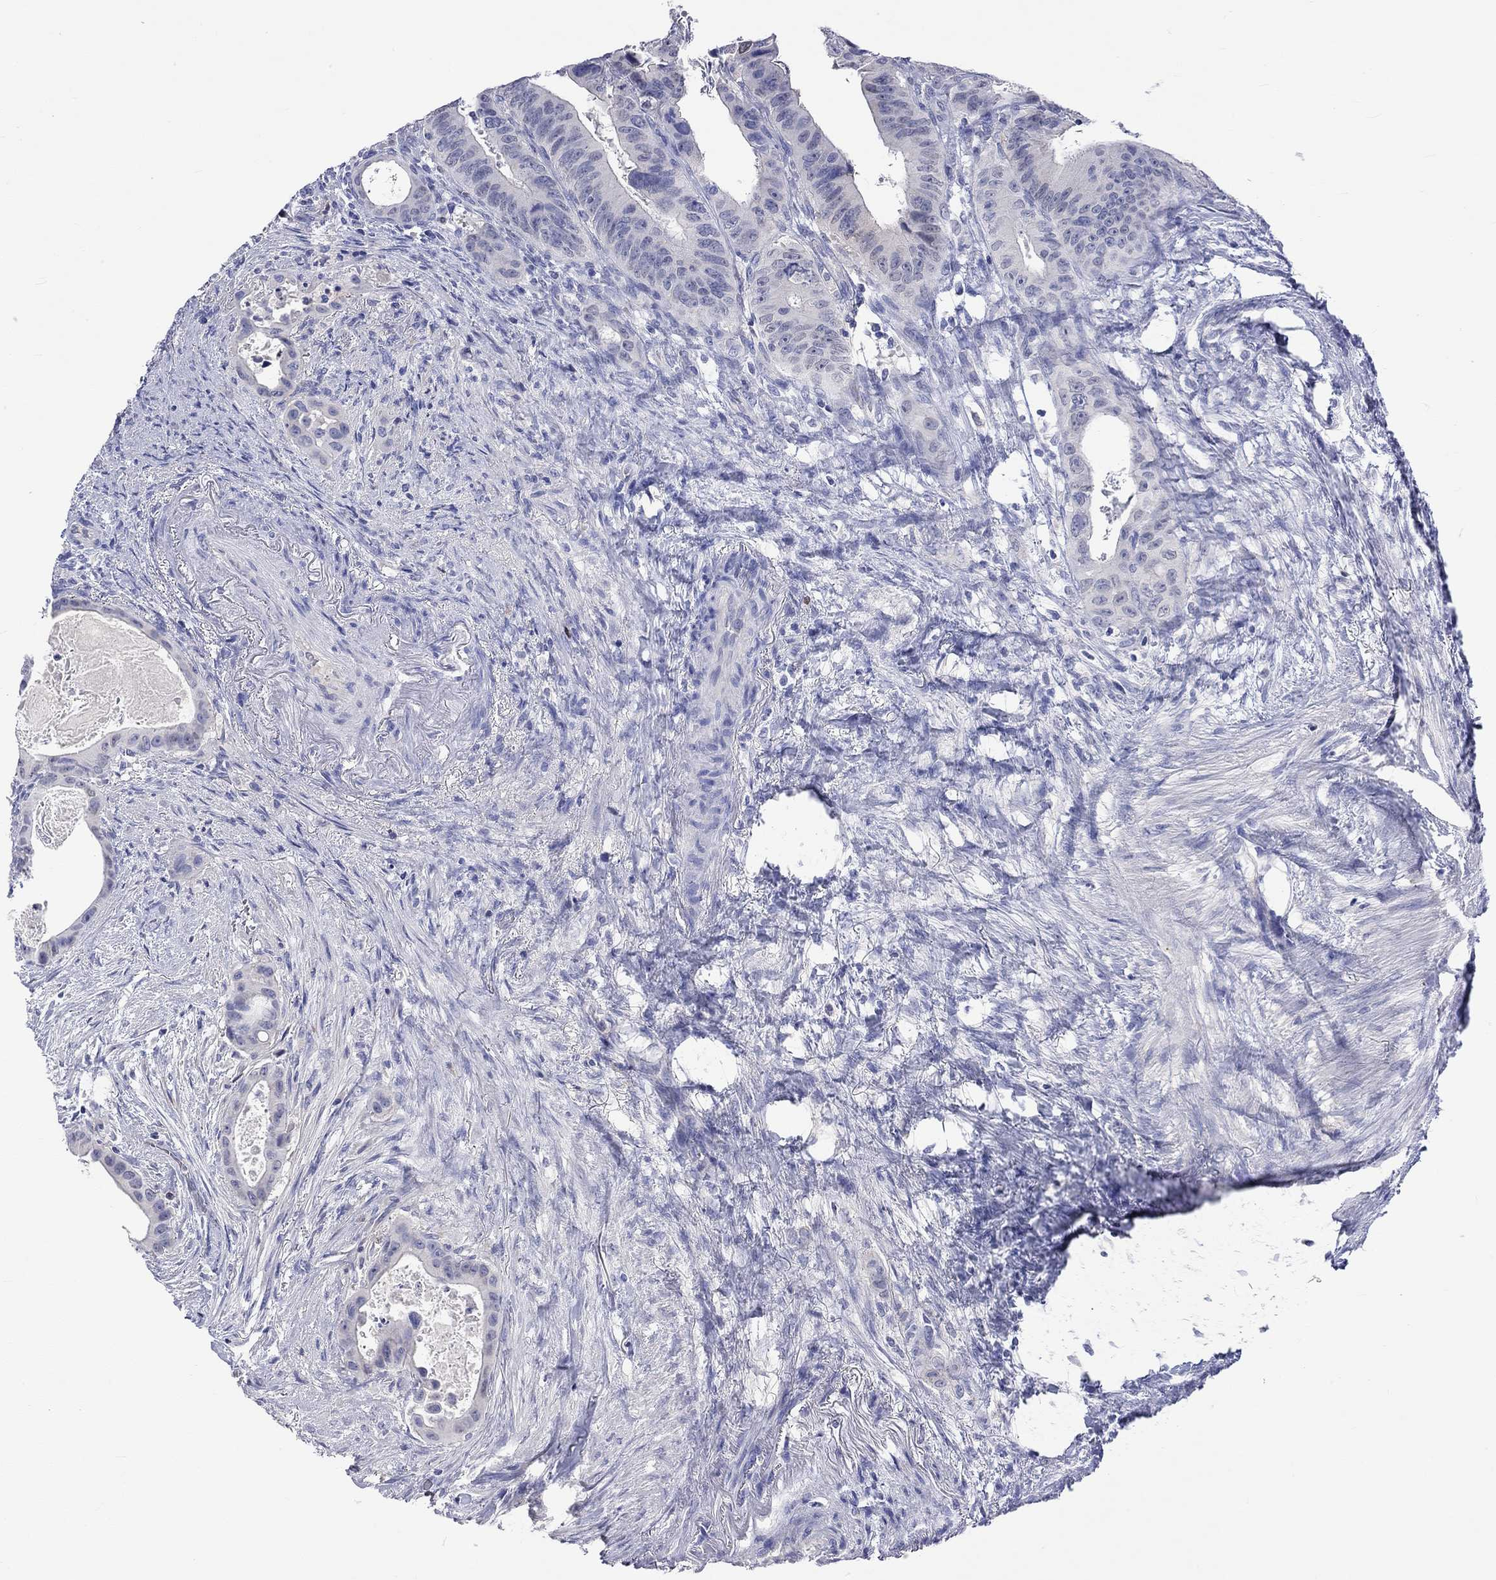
{"staining": {"intensity": "negative", "quantity": "none", "location": "none"}, "tissue": "colorectal cancer", "cell_type": "Tumor cells", "image_type": "cancer", "snomed": [{"axis": "morphology", "description": "Adenocarcinoma, NOS"}, {"axis": "topography", "description": "Rectum"}], "caption": "DAB immunohistochemical staining of human colorectal cancer displays no significant positivity in tumor cells. (DAB (3,3'-diaminobenzidine) immunohistochemistry, high magnification).", "gene": "LRFN4", "patient": {"sex": "male", "age": 64}}